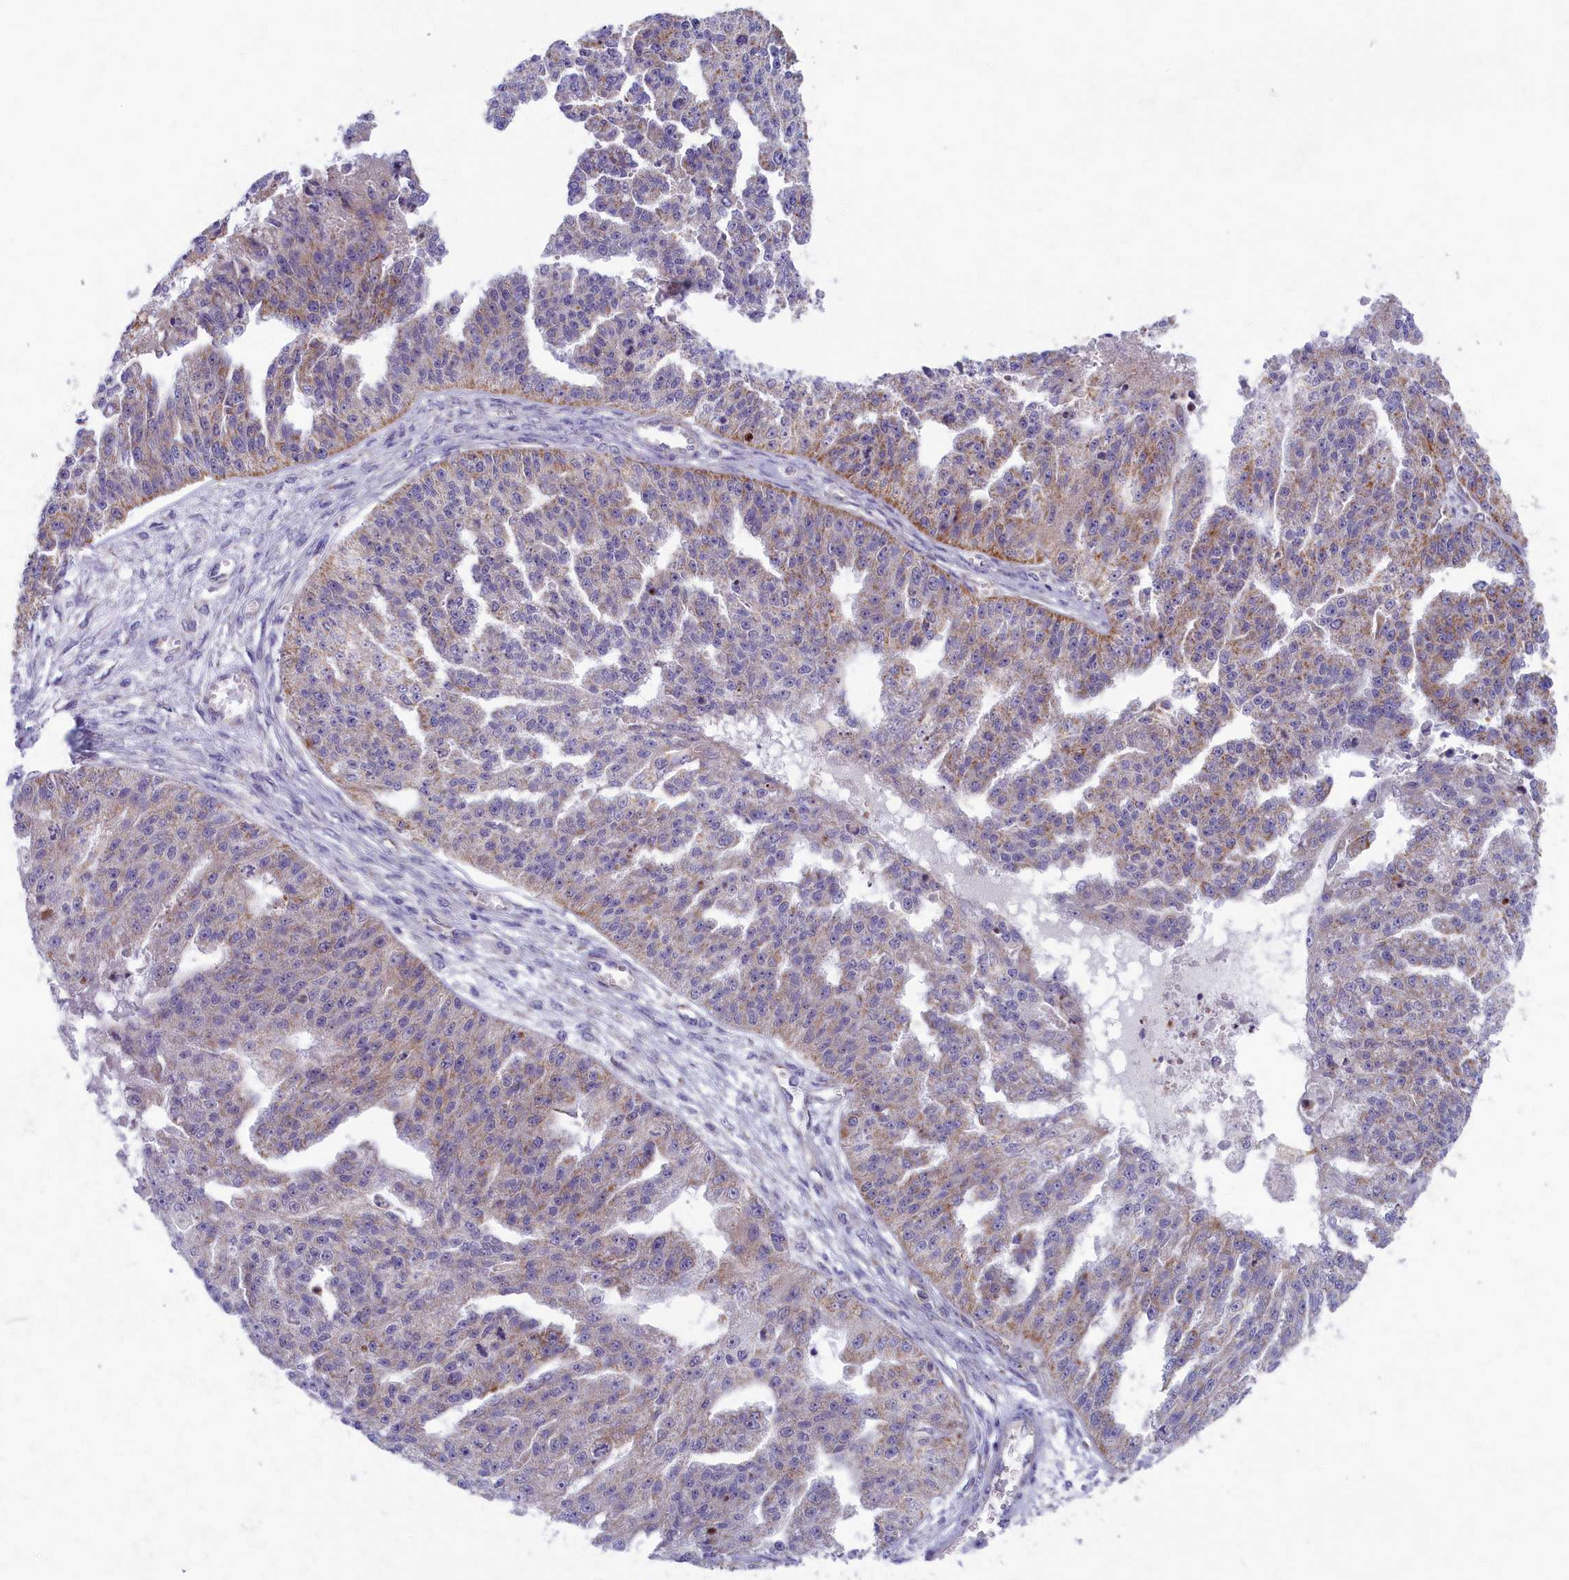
{"staining": {"intensity": "moderate", "quantity": "25%-75%", "location": "cytoplasmic/membranous"}, "tissue": "ovarian cancer", "cell_type": "Tumor cells", "image_type": "cancer", "snomed": [{"axis": "morphology", "description": "Cystadenocarcinoma, serous, NOS"}, {"axis": "topography", "description": "Ovary"}], "caption": "IHC photomicrograph of neoplastic tissue: human ovarian cancer (serous cystadenocarcinoma) stained using immunohistochemistry shows medium levels of moderate protein expression localized specifically in the cytoplasmic/membranous of tumor cells, appearing as a cytoplasmic/membranous brown color.", "gene": "MRPS25", "patient": {"sex": "female", "age": 58}}